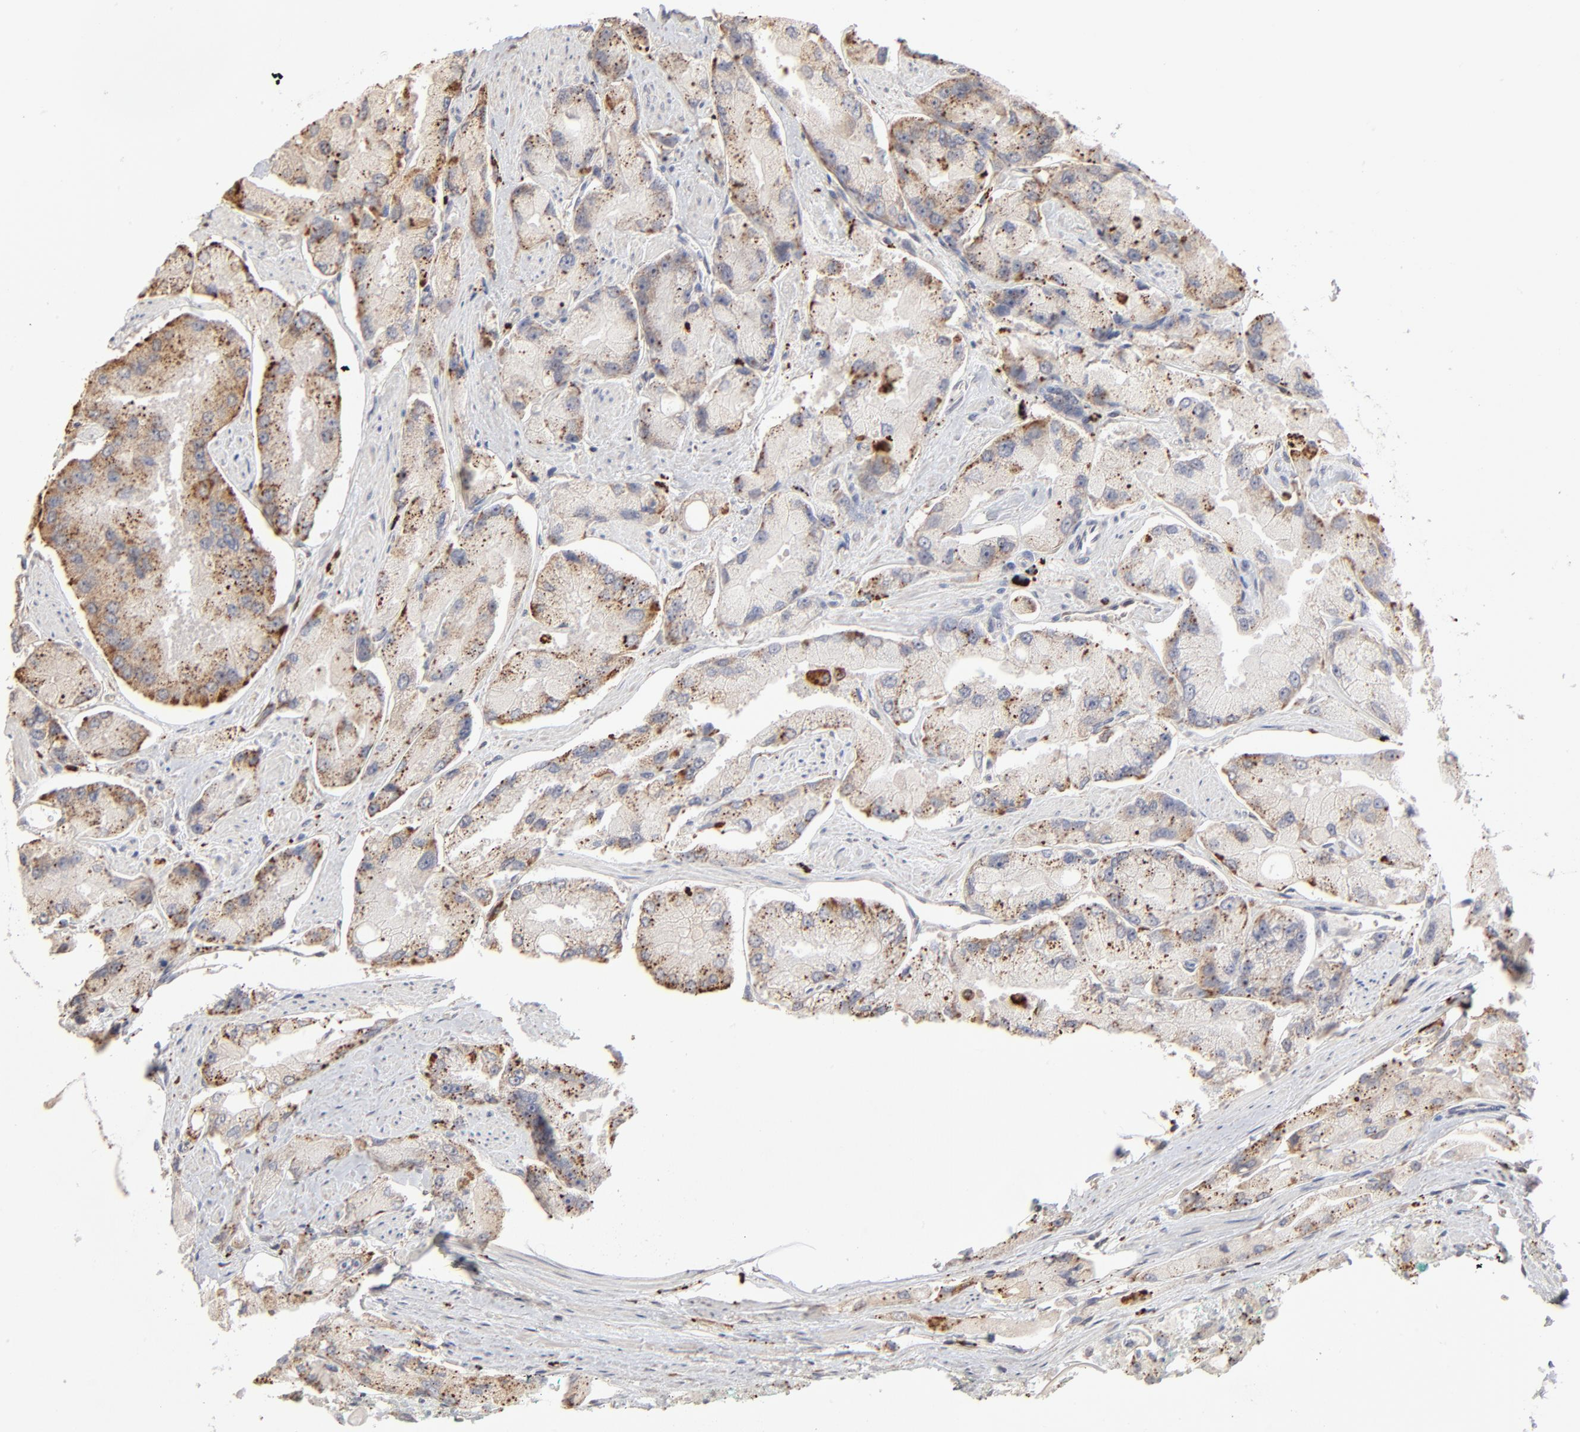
{"staining": {"intensity": "strong", "quantity": "25%-75%", "location": "cytoplasmic/membranous"}, "tissue": "prostate cancer", "cell_type": "Tumor cells", "image_type": "cancer", "snomed": [{"axis": "morphology", "description": "Adenocarcinoma, High grade"}, {"axis": "topography", "description": "Prostate"}], "caption": "About 25%-75% of tumor cells in prostate high-grade adenocarcinoma exhibit strong cytoplasmic/membranous protein positivity as visualized by brown immunohistochemical staining.", "gene": "POMT2", "patient": {"sex": "male", "age": 58}}